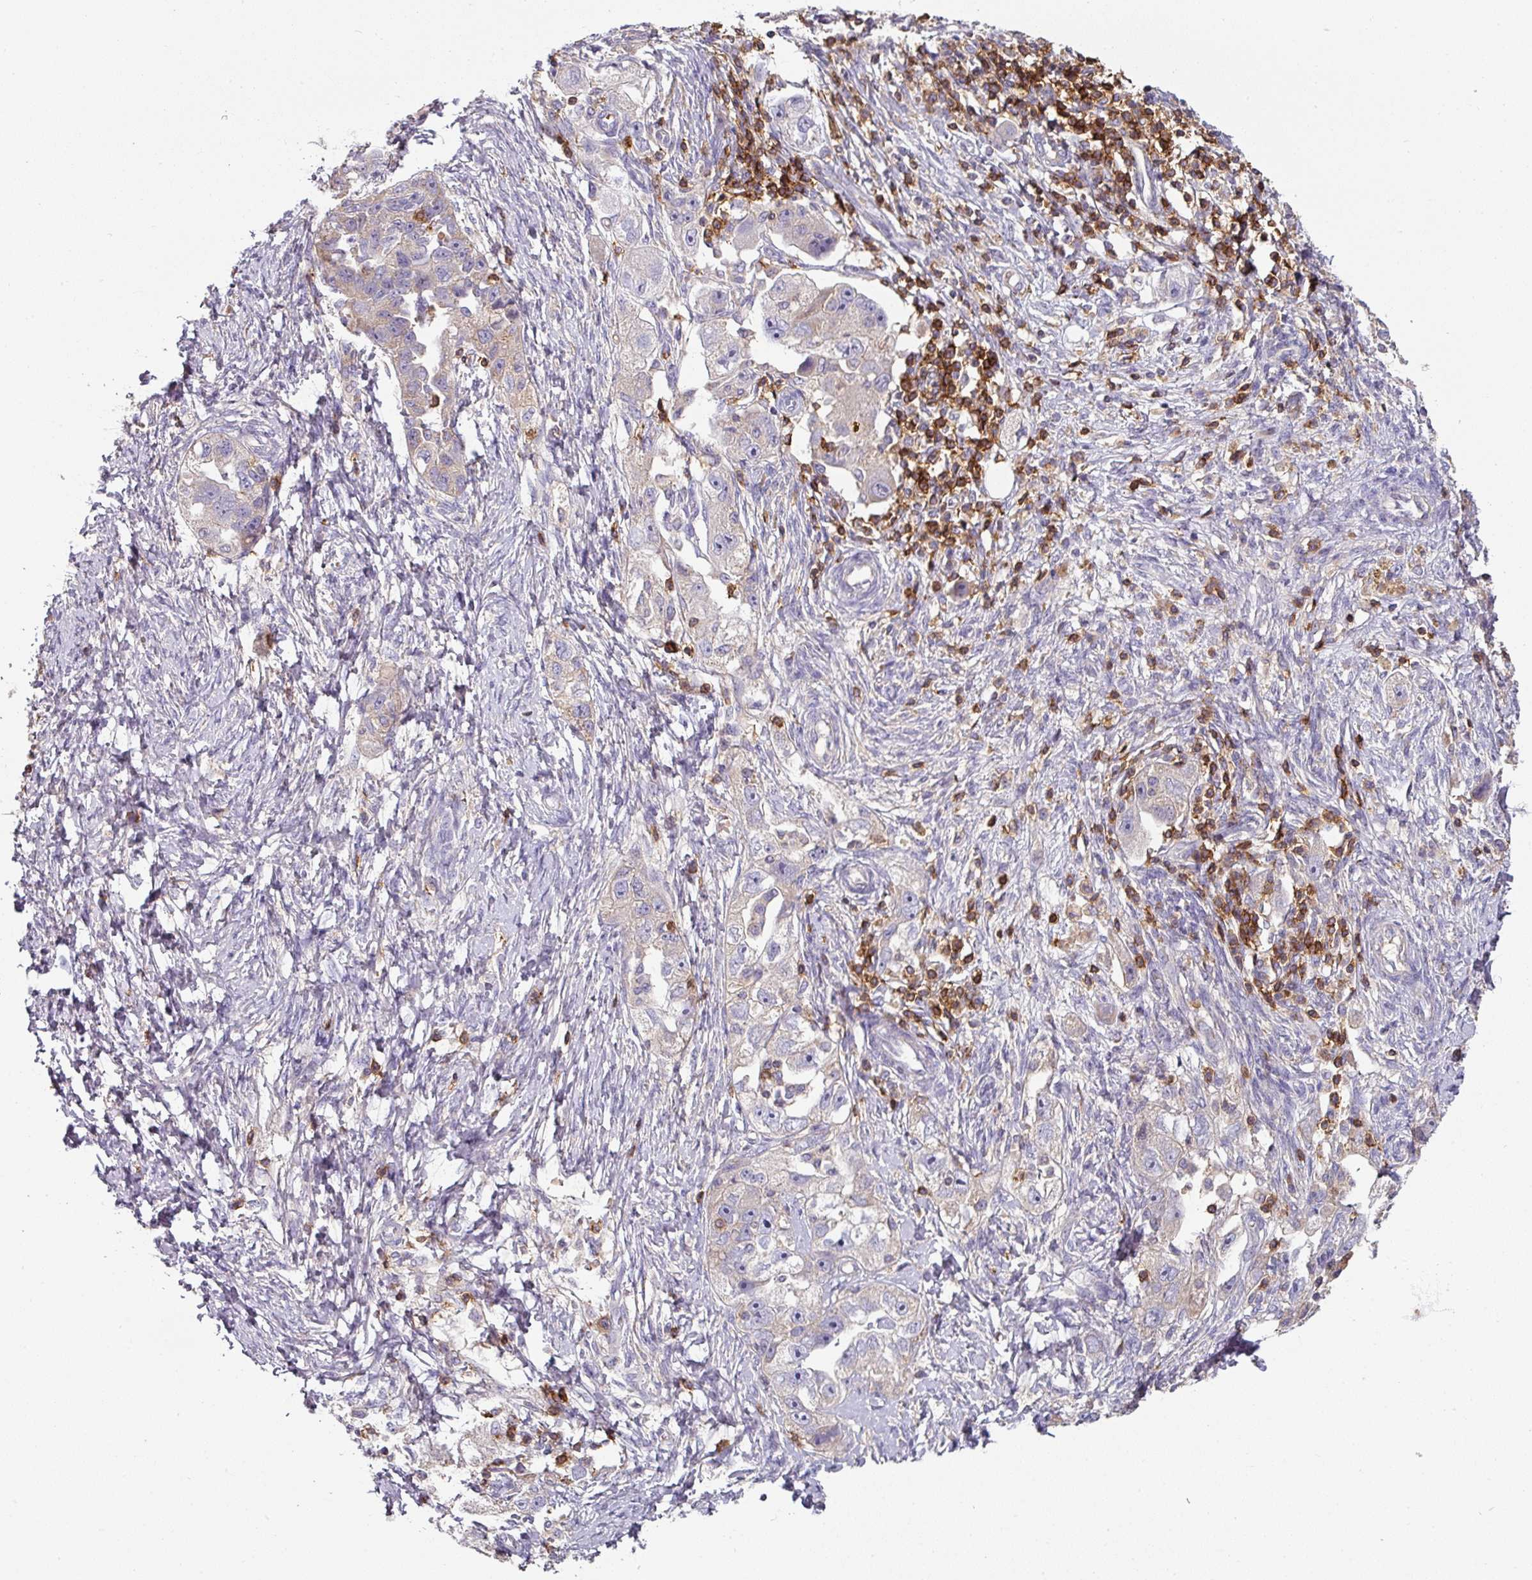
{"staining": {"intensity": "weak", "quantity": "<25%", "location": "cytoplasmic/membranous"}, "tissue": "ovarian cancer", "cell_type": "Tumor cells", "image_type": "cancer", "snomed": [{"axis": "morphology", "description": "Carcinoma, NOS"}, {"axis": "morphology", "description": "Cystadenocarcinoma, serous, NOS"}, {"axis": "topography", "description": "Ovary"}], "caption": "Immunohistochemical staining of human ovarian cancer (carcinoma) reveals no significant positivity in tumor cells.", "gene": "CD3G", "patient": {"sex": "female", "age": 69}}